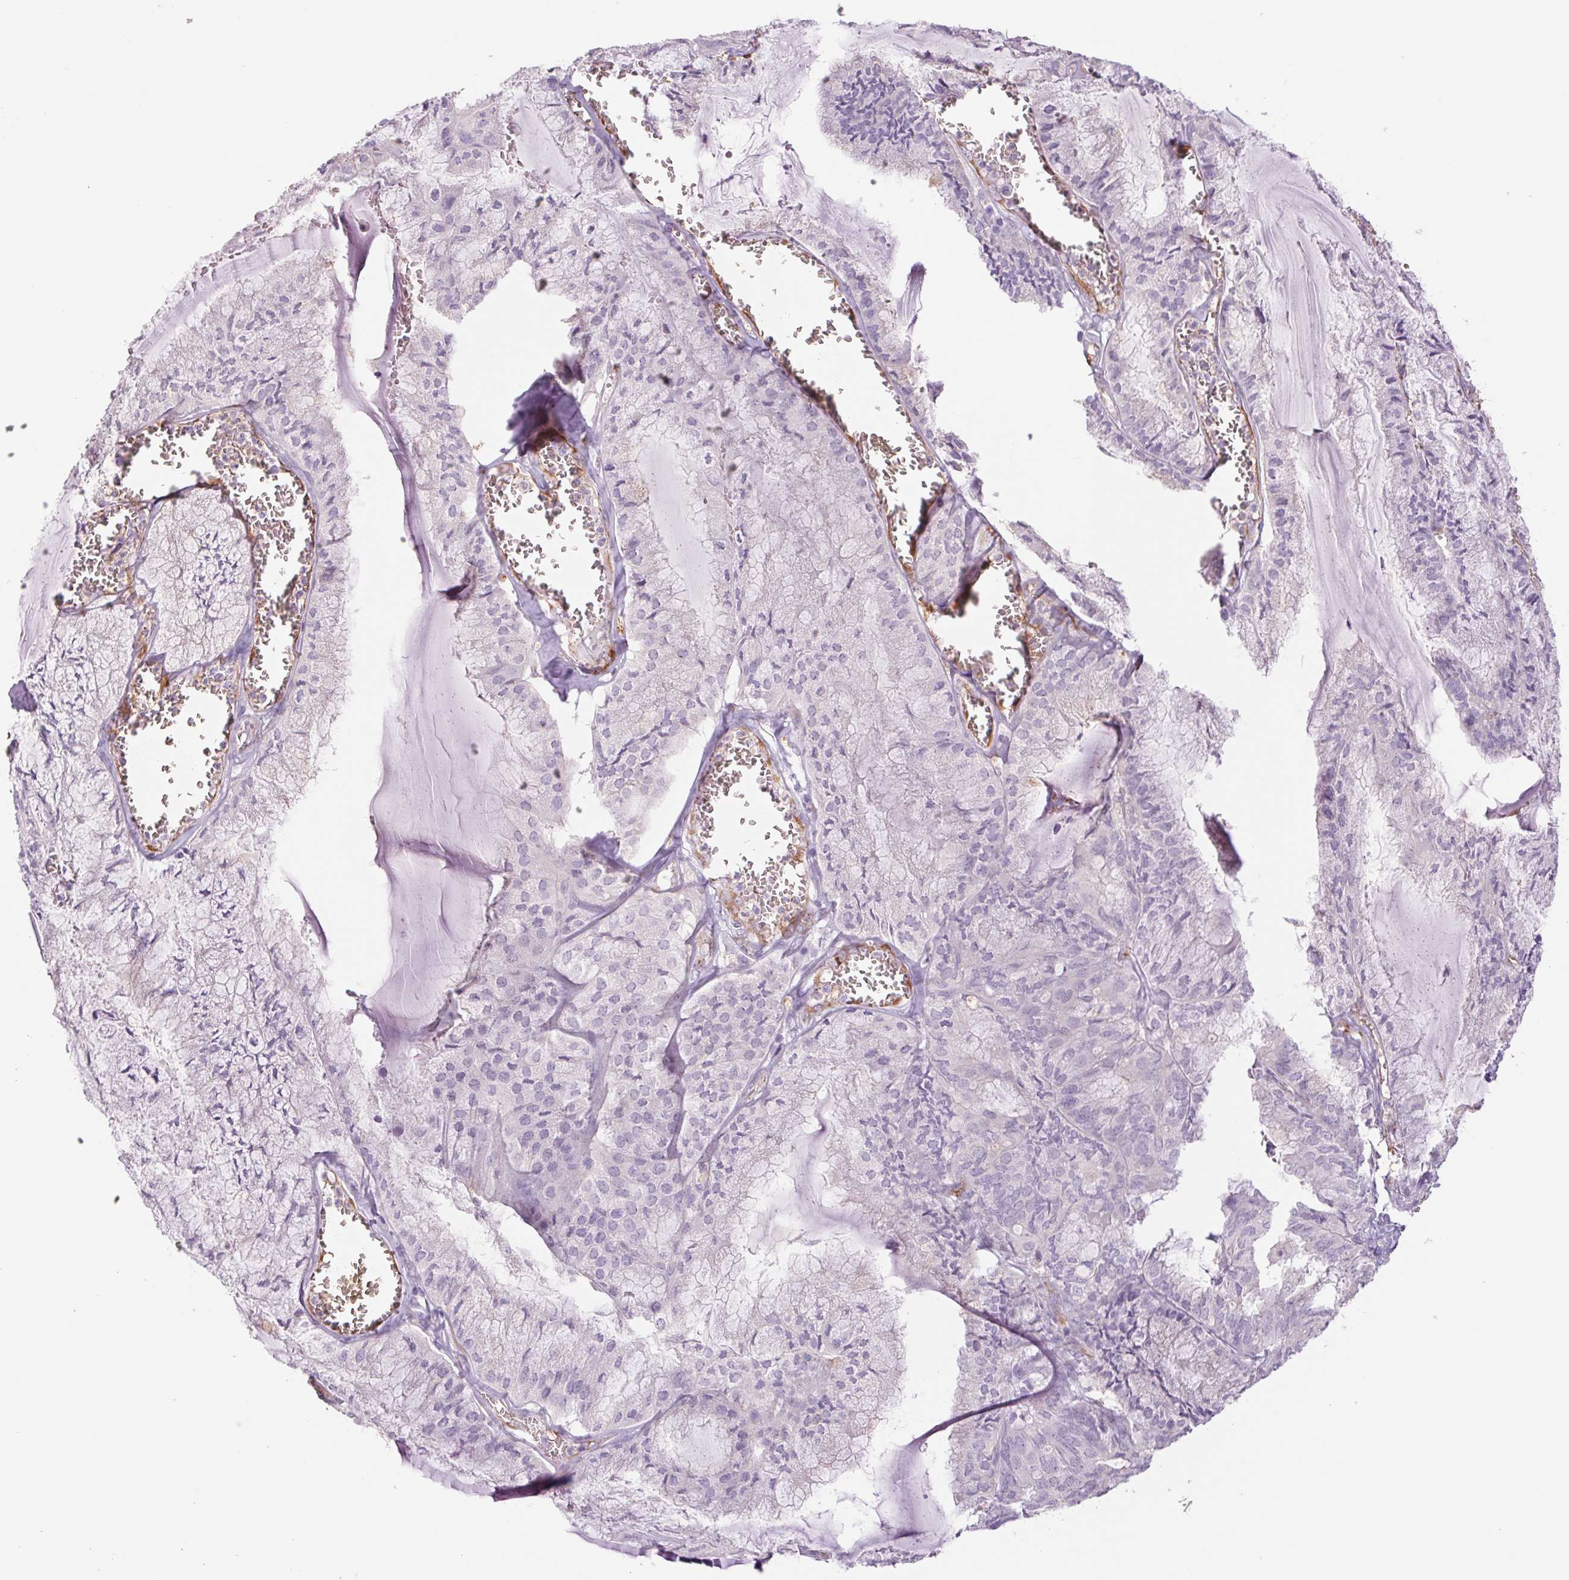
{"staining": {"intensity": "negative", "quantity": "none", "location": "none"}, "tissue": "endometrial cancer", "cell_type": "Tumor cells", "image_type": "cancer", "snomed": [{"axis": "morphology", "description": "Carcinoma, NOS"}, {"axis": "topography", "description": "Endometrium"}], "caption": "Endometrial cancer was stained to show a protein in brown. There is no significant expression in tumor cells. (DAB immunohistochemistry (IHC), high magnification).", "gene": "IGFL3", "patient": {"sex": "female", "age": 62}}